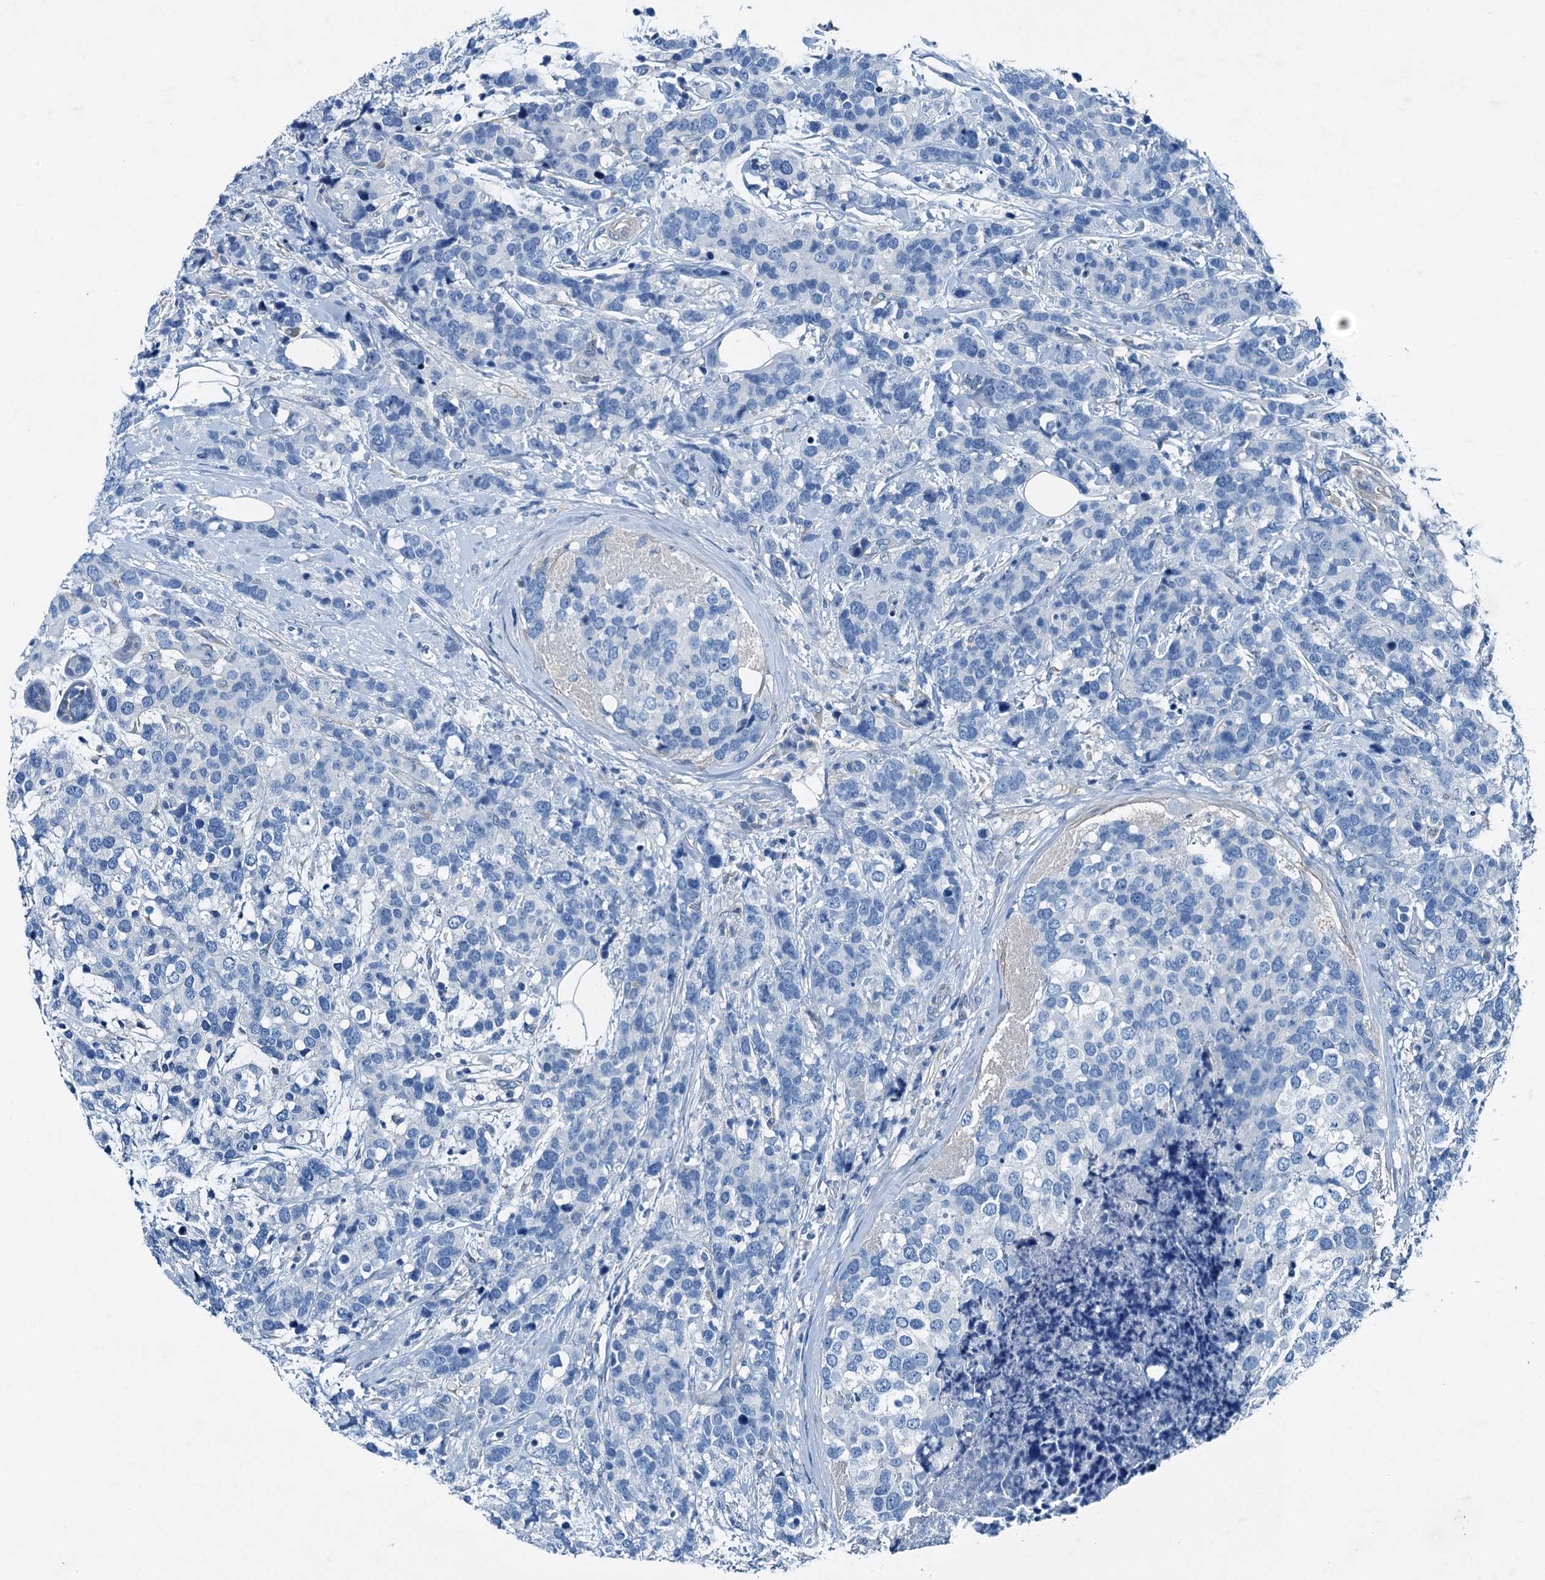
{"staining": {"intensity": "negative", "quantity": "none", "location": "none"}, "tissue": "breast cancer", "cell_type": "Tumor cells", "image_type": "cancer", "snomed": [{"axis": "morphology", "description": "Lobular carcinoma"}, {"axis": "topography", "description": "Breast"}], "caption": "Micrograph shows no protein expression in tumor cells of lobular carcinoma (breast) tissue. (DAB immunohistochemistry (IHC) with hematoxylin counter stain).", "gene": "RAB3IL1", "patient": {"sex": "female", "age": 59}}